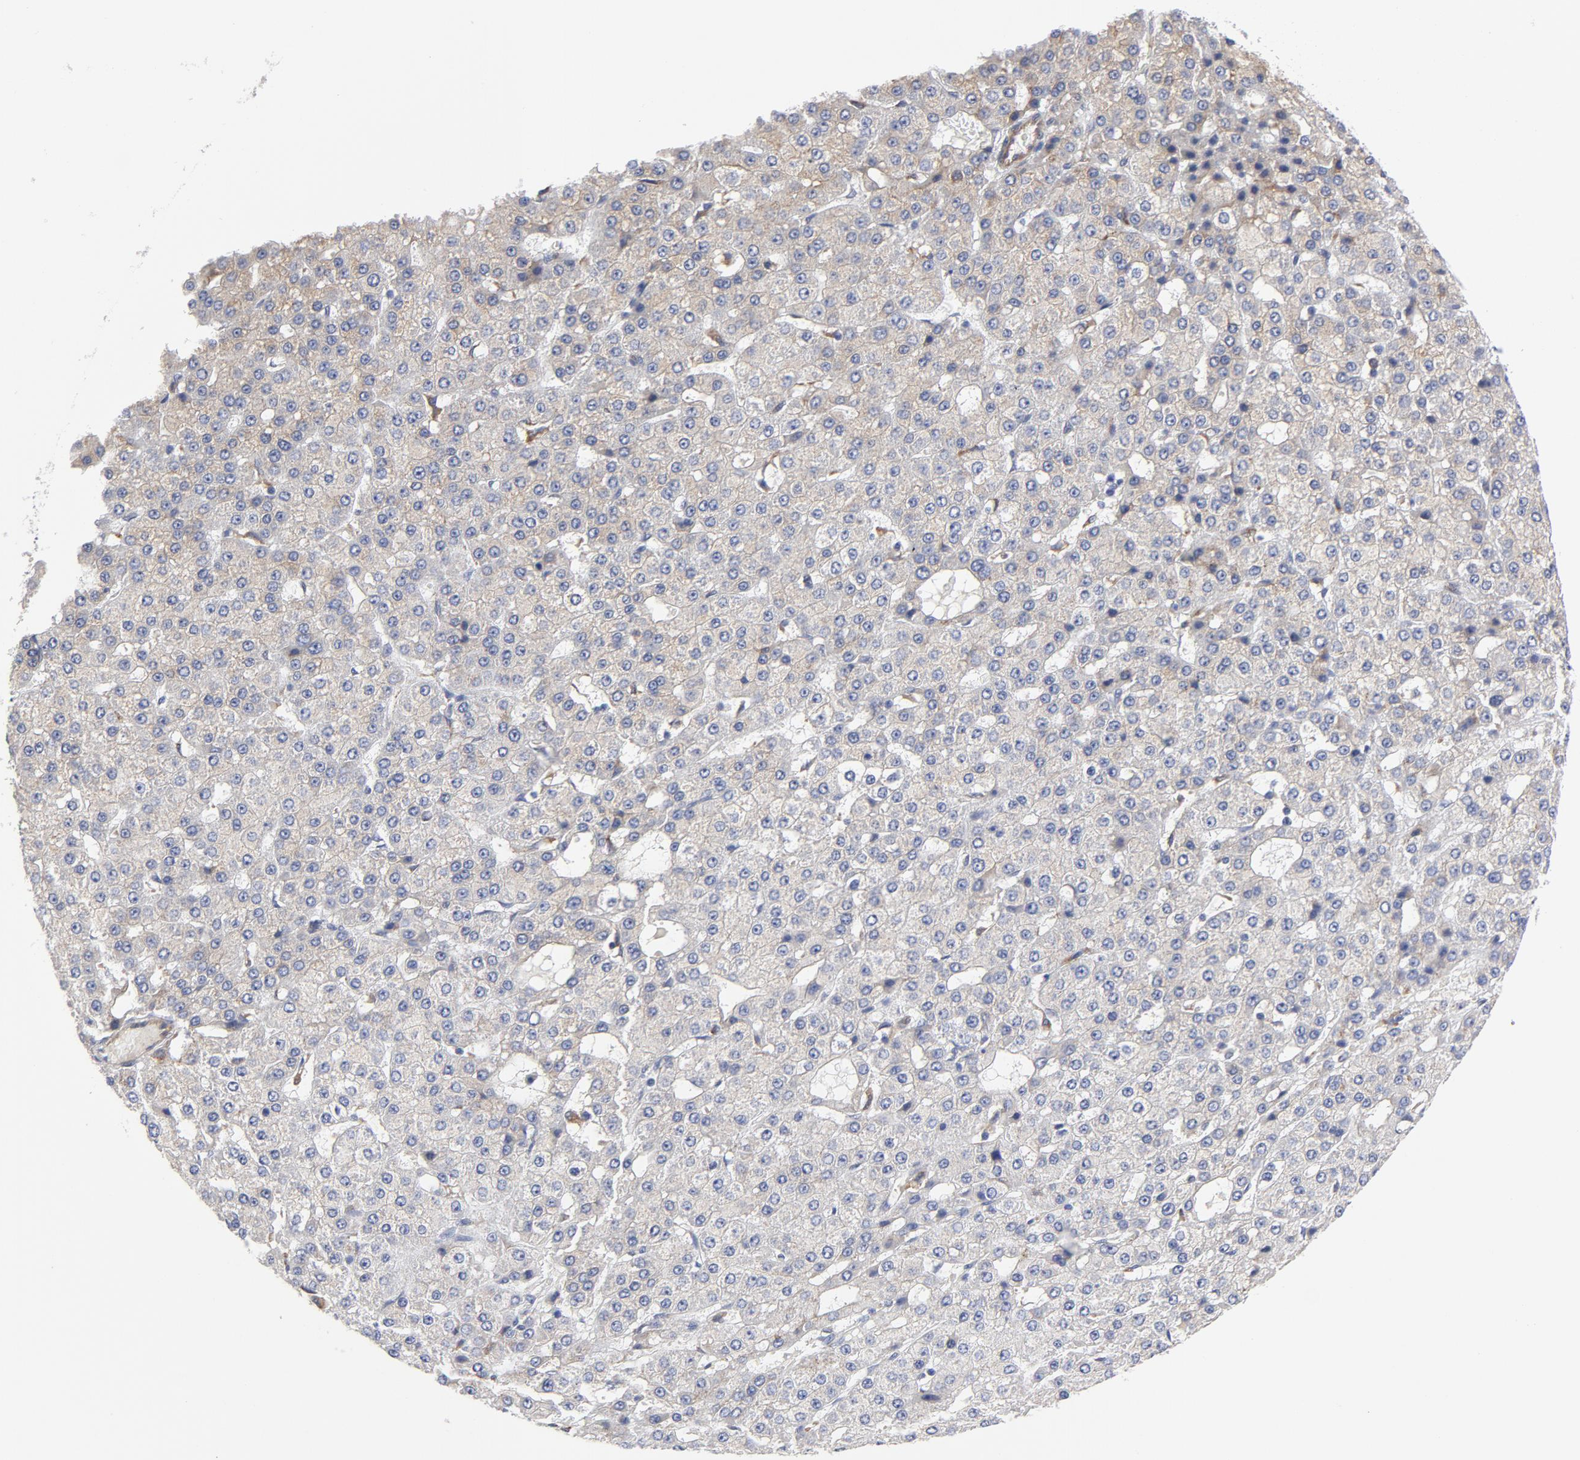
{"staining": {"intensity": "negative", "quantity": "none", "location": "none"}, "tissue": "liver cancer", "cell_type": "Tumor cells", "image_type": "cancer", "snomed": [{"axis": "morphology", "description": "Carcinoma, Hepatocellular, NOS"}, {"axis": "topography", "description": "Liver"}], "caption": "The micrograph reveals no staining of tumor cells in liver cancer.", "gene": "RAPGEF3", "patient": {"sex": "male", "age": 47}}